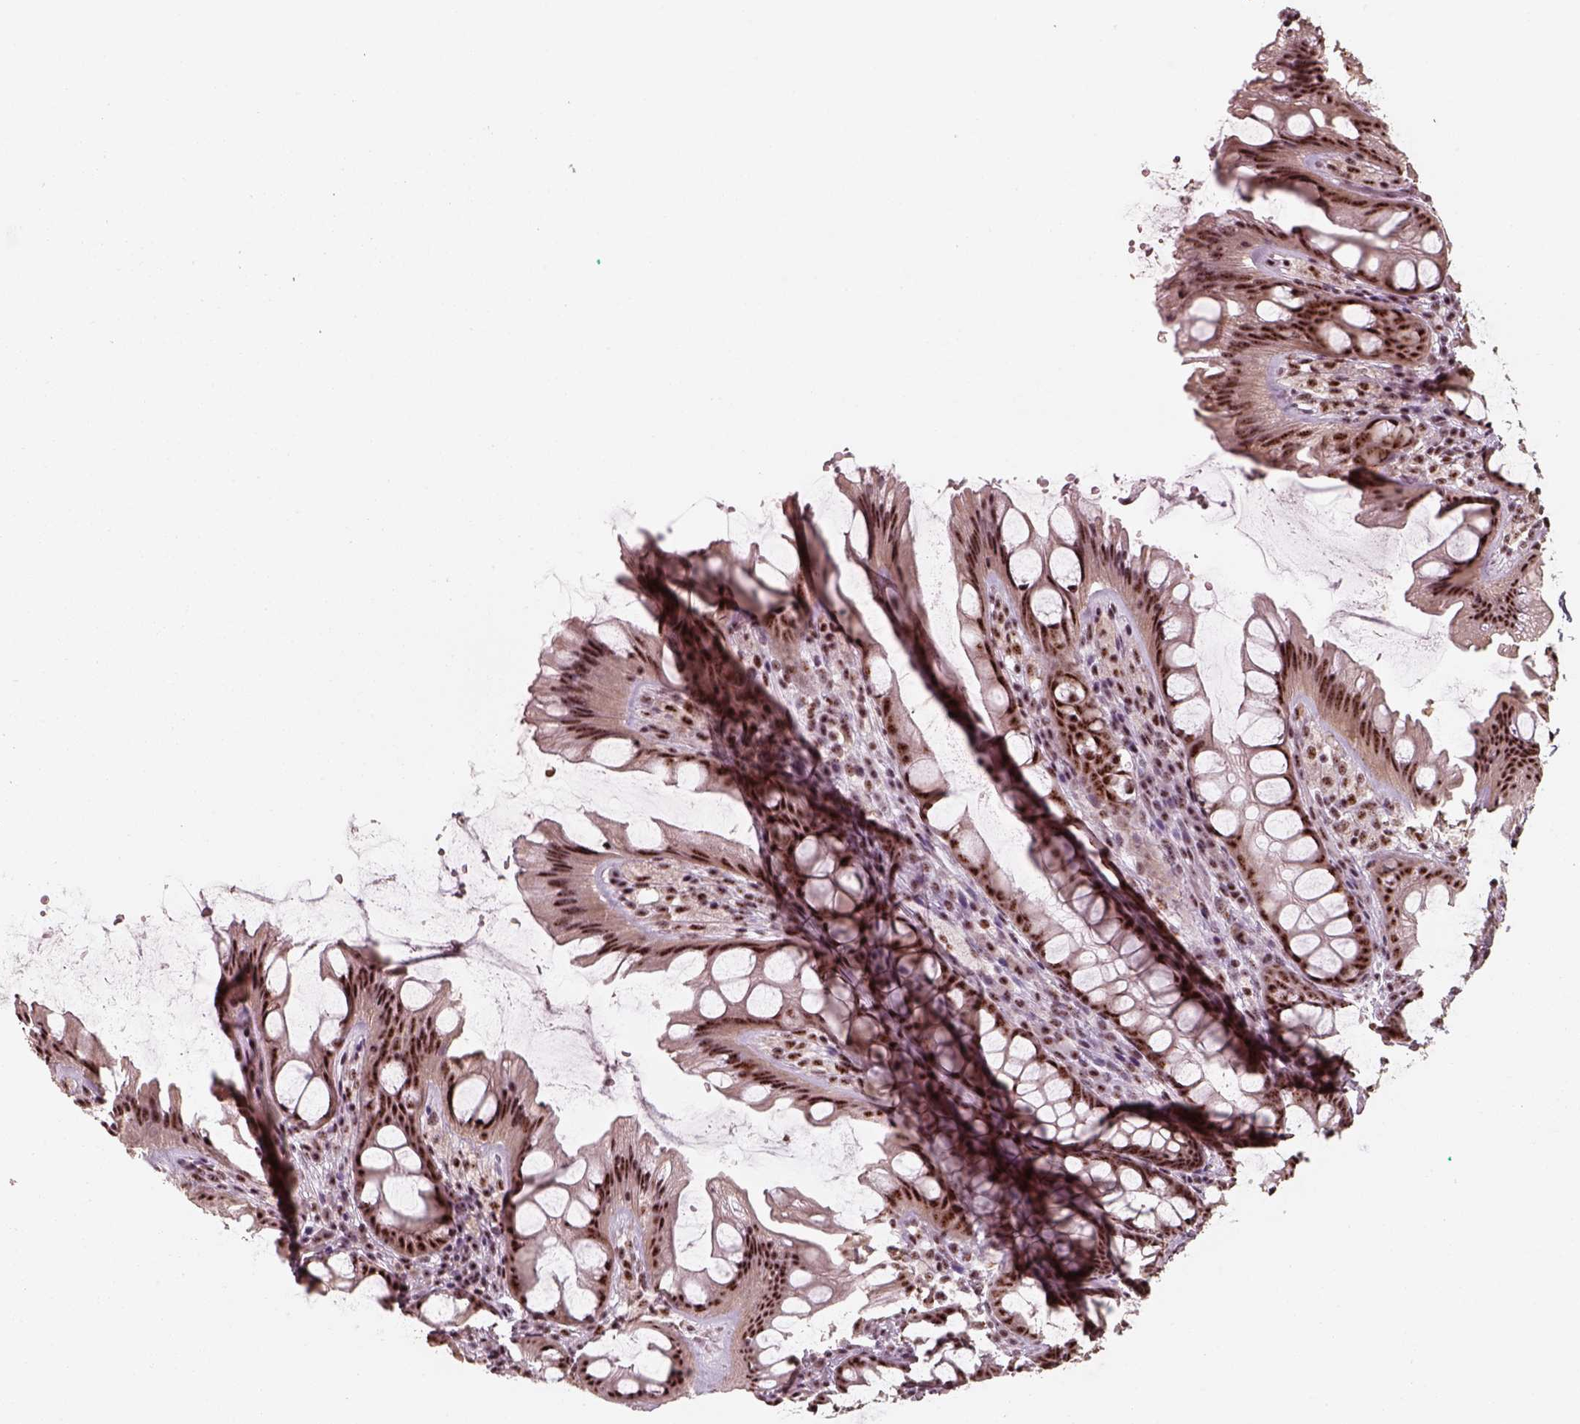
{"staining": {"intensity": "strong", "quantity": ">75%", "location": "nuclear"}, "tissue": "colon", "cell_type": "Endothelial cells", "image_type": "normal", "snomed": [{"axis": "morphology", "description": "Normal tissue, NOS"}, {"axis": "topography", "description": "Colon"}], "caption": "A micrograph of human colon stained for a protein shows strong nuclear brown staining in endothelial cells. (Stains: DAB (3,3'-diaminobenzidine) in brown, nuclei in blue, Microscopy: brightfield microscopy at high magnification).", "gene": "ATXN7L3", "patient": {"sex": "male", "age": 47}}